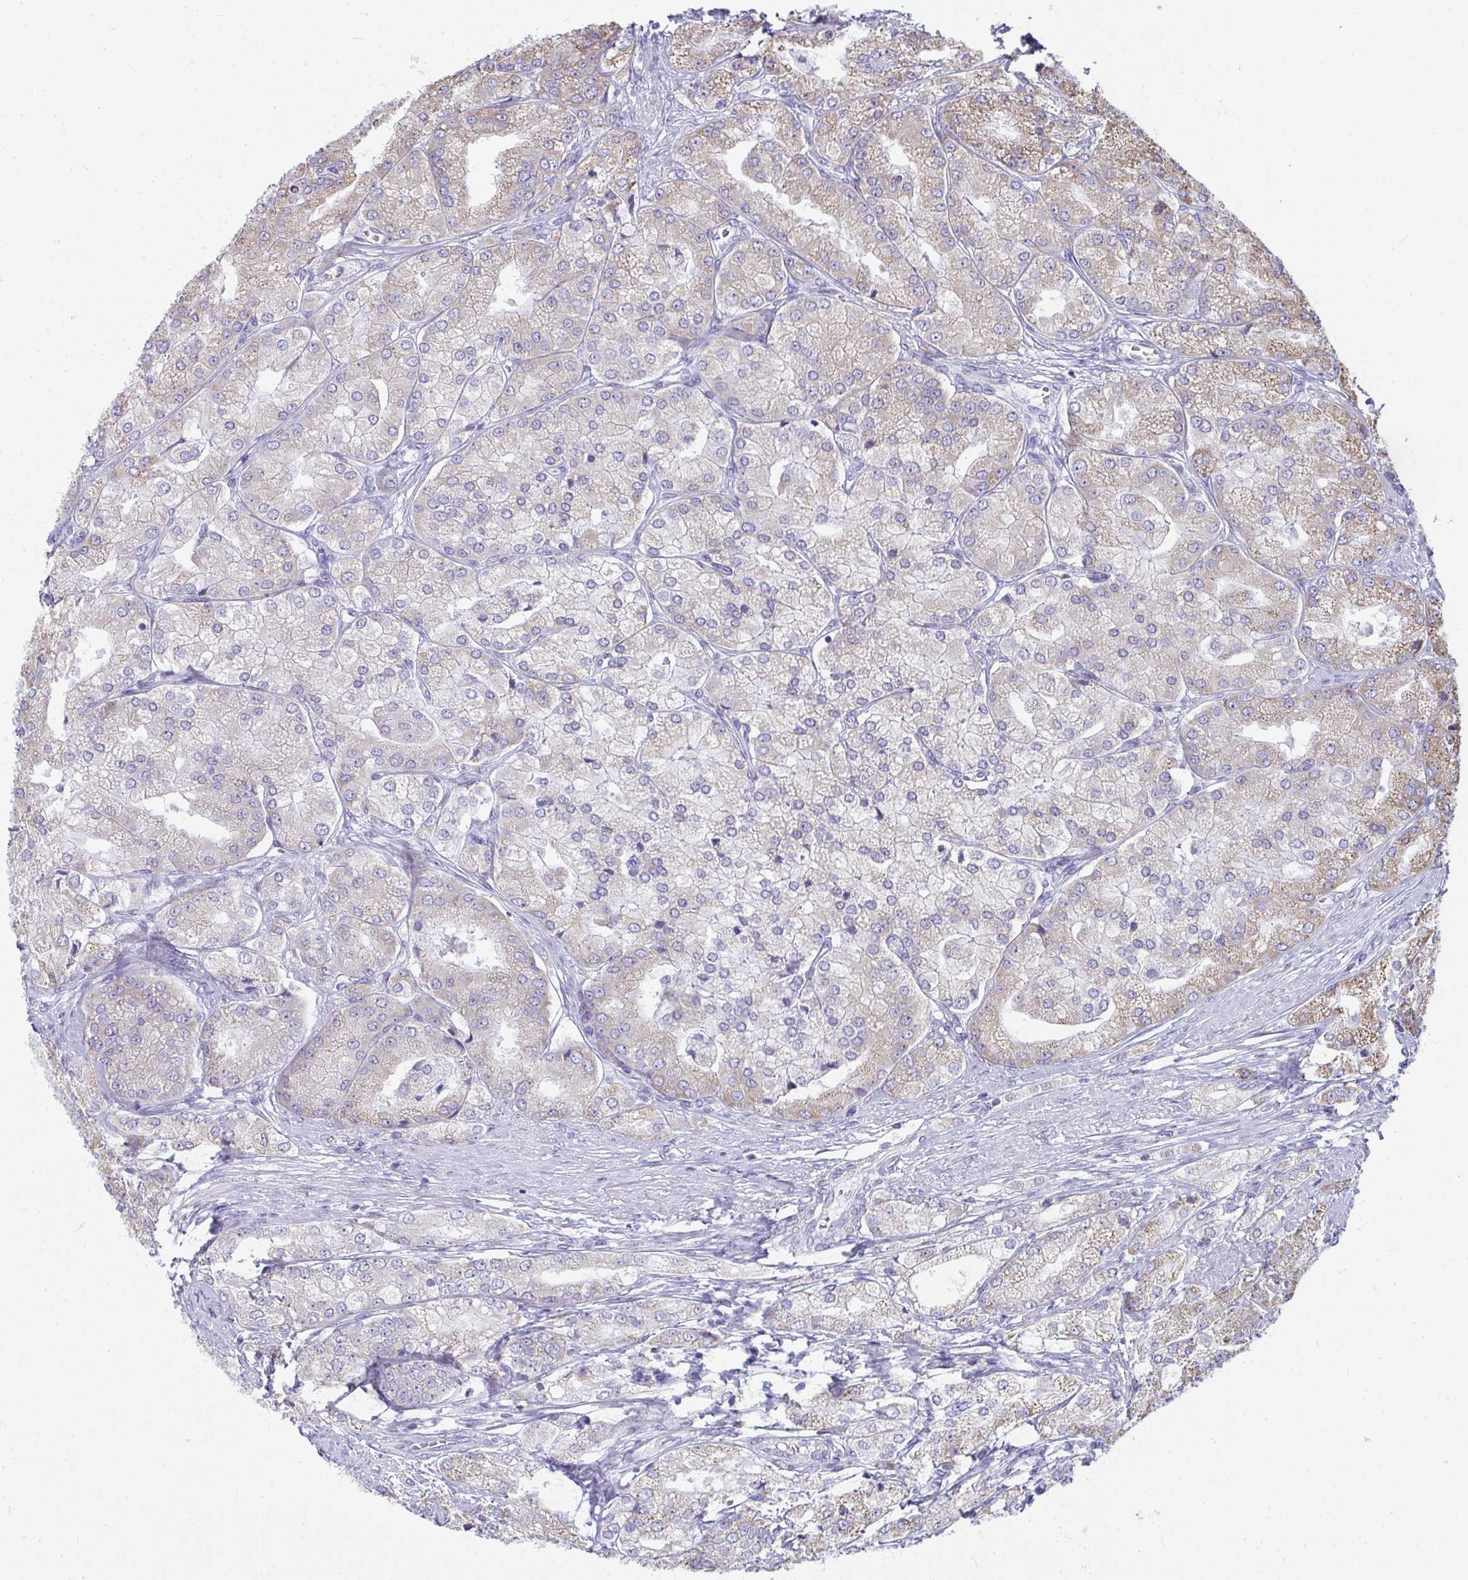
{"staining": {"intensity": "weak", "quantity": "25%-75%", "location": "cytoplasmic/membranous"}, "tissue": "prostate cancer", "cell_type": "Tumor cells", "image_type": "cancer", "snomed": [{"axis": "morphology", "description": "Adenocarcinoma, High grade"}, {"axis": "topography", "description": "Prostate"}], "caption": "Prostate adenocarcinoma (high-grade) stained with a protein marker shows weak staining in tumor cells.", "gene": "SLC6A1", "patient": {"sex": "male", "age": 61}}